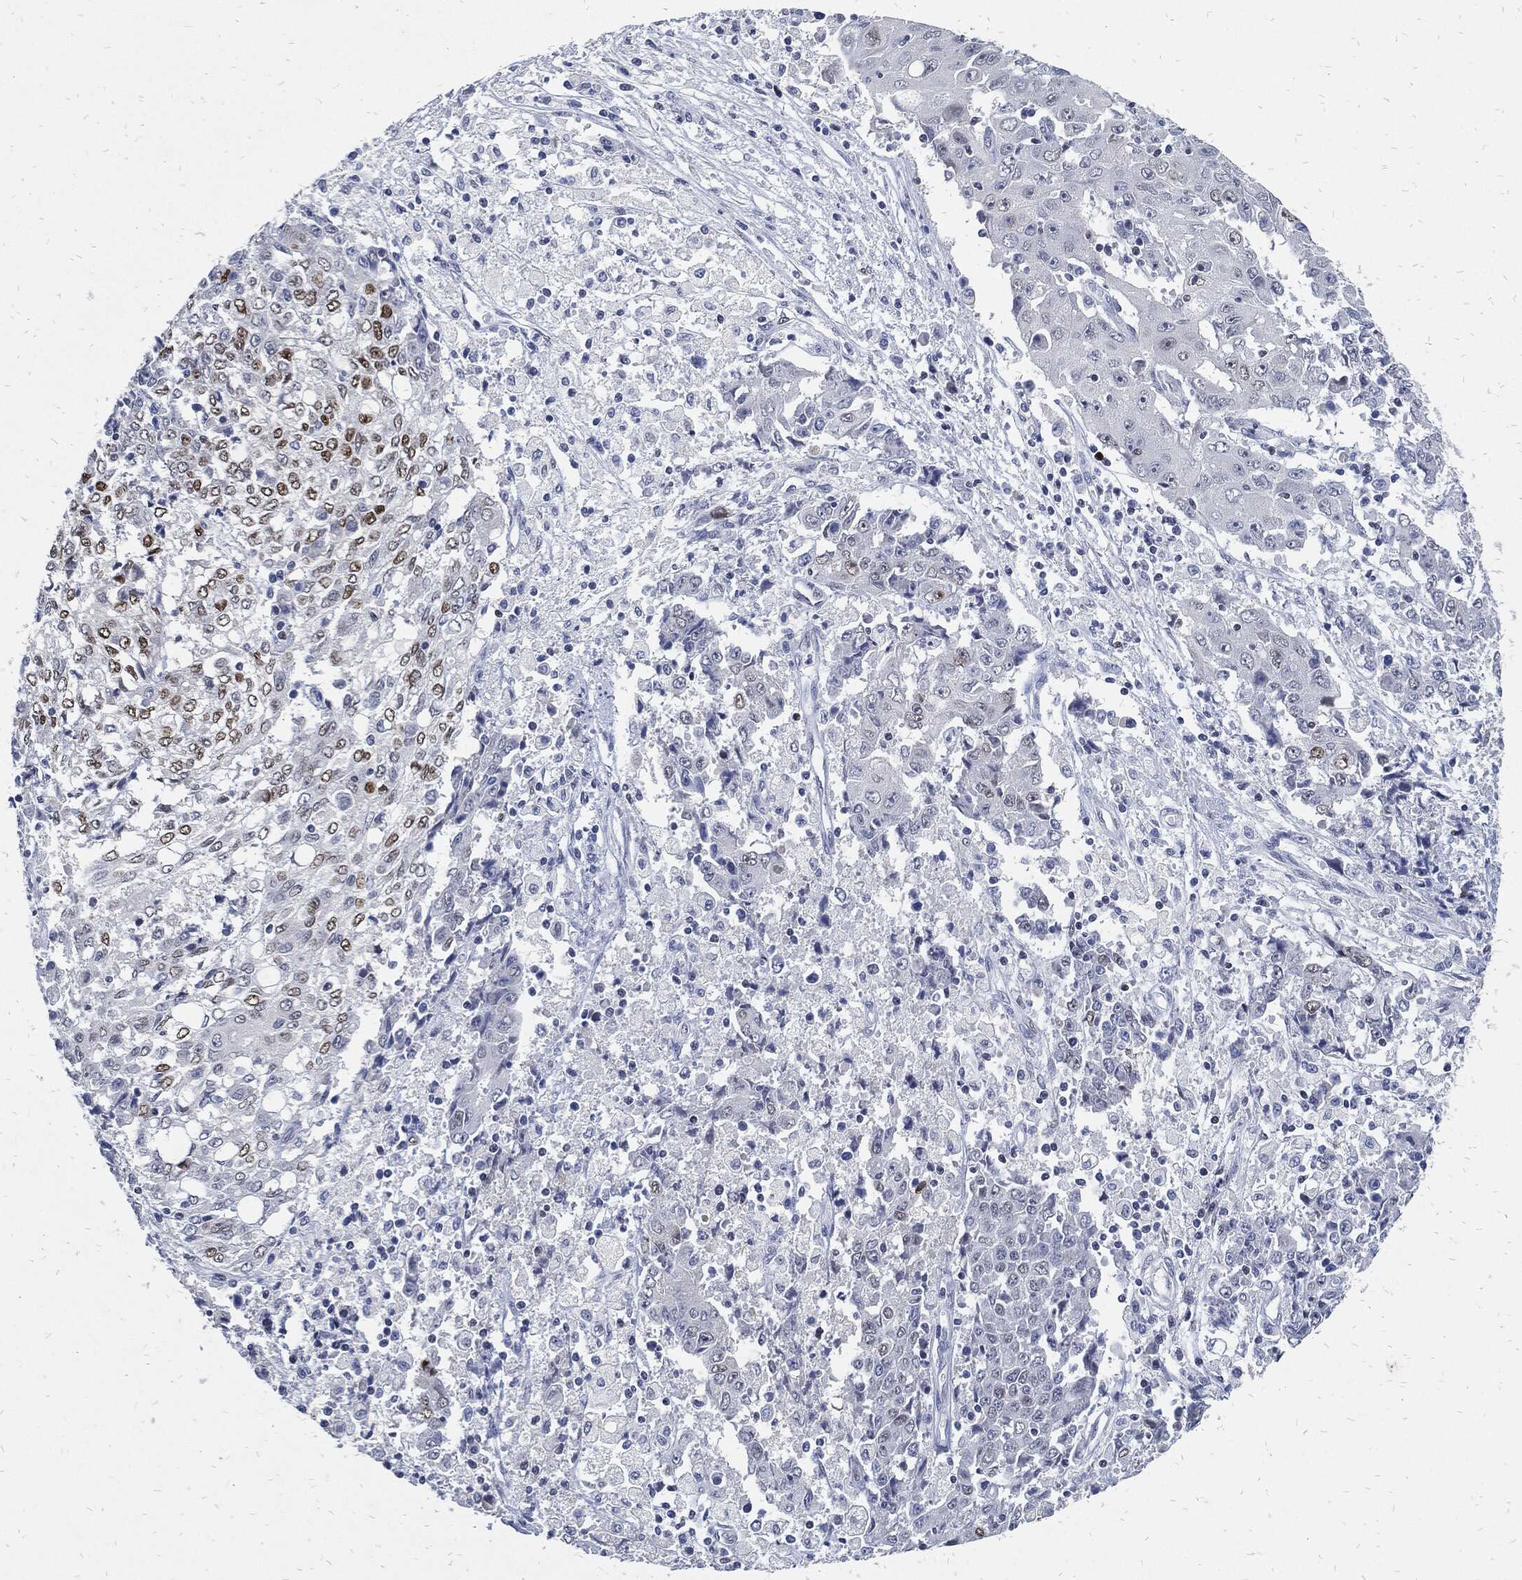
{"staining": {"intensity": "moderate", "quantity": "<25%", "location": "nuclear"}, "tissue": "ovarian cancer", "cell_type": "Tumor cells", "image_type": "cancer", "snomed": [{"axis": "morphology", "description": "Carcinoma, endometroid"}, {"axis": "topography", "description": "Ovary"}], "caption": "Immunohistochemical staining of ovarian endometroid carcinoma demonstrates moderate nuclear protein positivity in approximately <25% of tumor cells.", "gene": "JUN", "patient": {"sex": "female", "age": 42}}